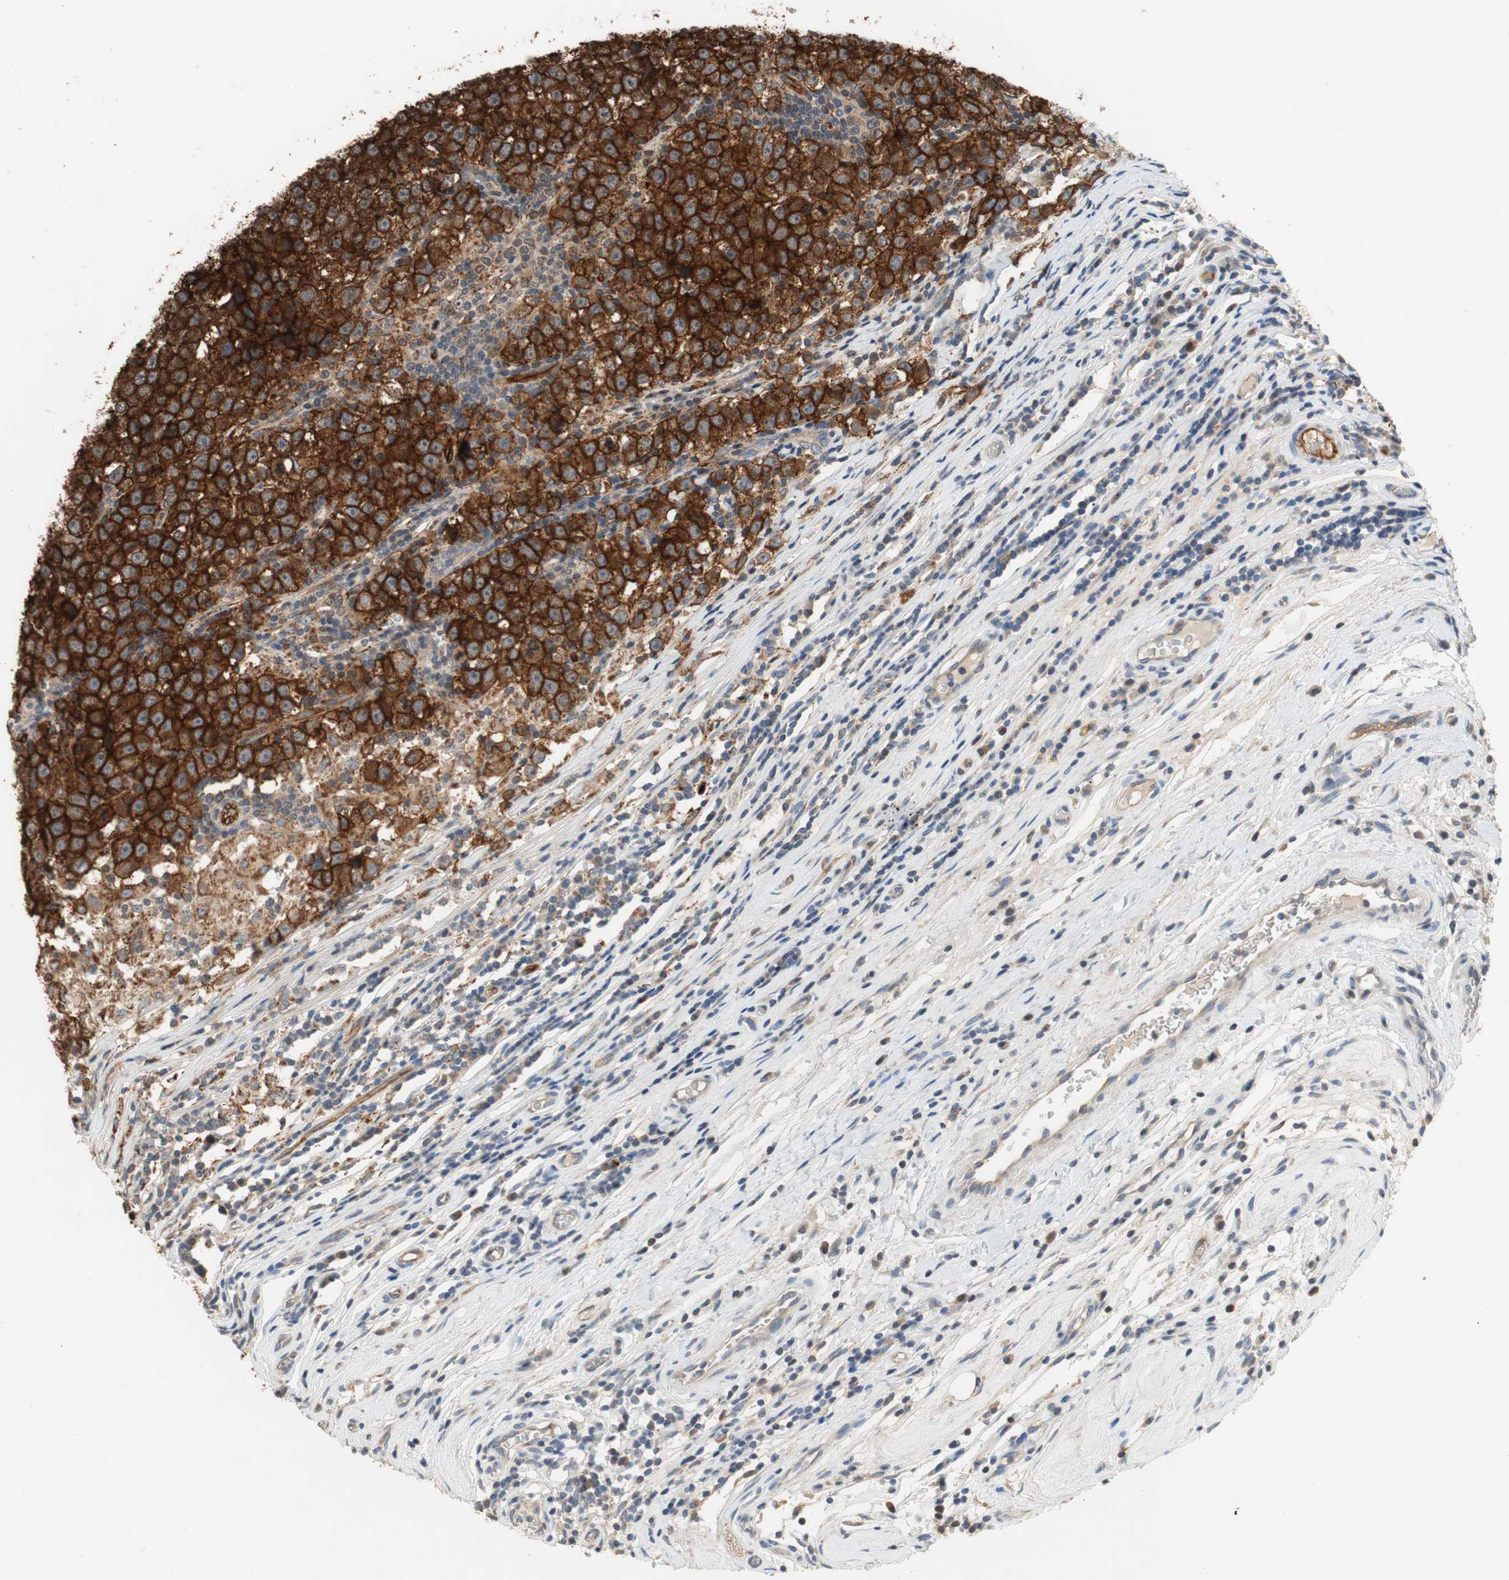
{"staining": {"intensity": "strong", "quantity": ">75%", "location": "cytoplasmic/membranous"}, "tissue": "testis cancer", "cell_type": "Tumor cells", "image_type": "cancer", "snomed": [{"axis": "morphology", "description": "Seminoma, NOS"}, {"axis": "topography", "description": "Testis"}], "caption": "IHC (DAB) staining of human testis seminoma exhibits strong cytoplasmic/membranous protein staining in approximately >75% of tumor cells.", "gene": "ALPL", "patient": {"sex": "male", "age": 43}}